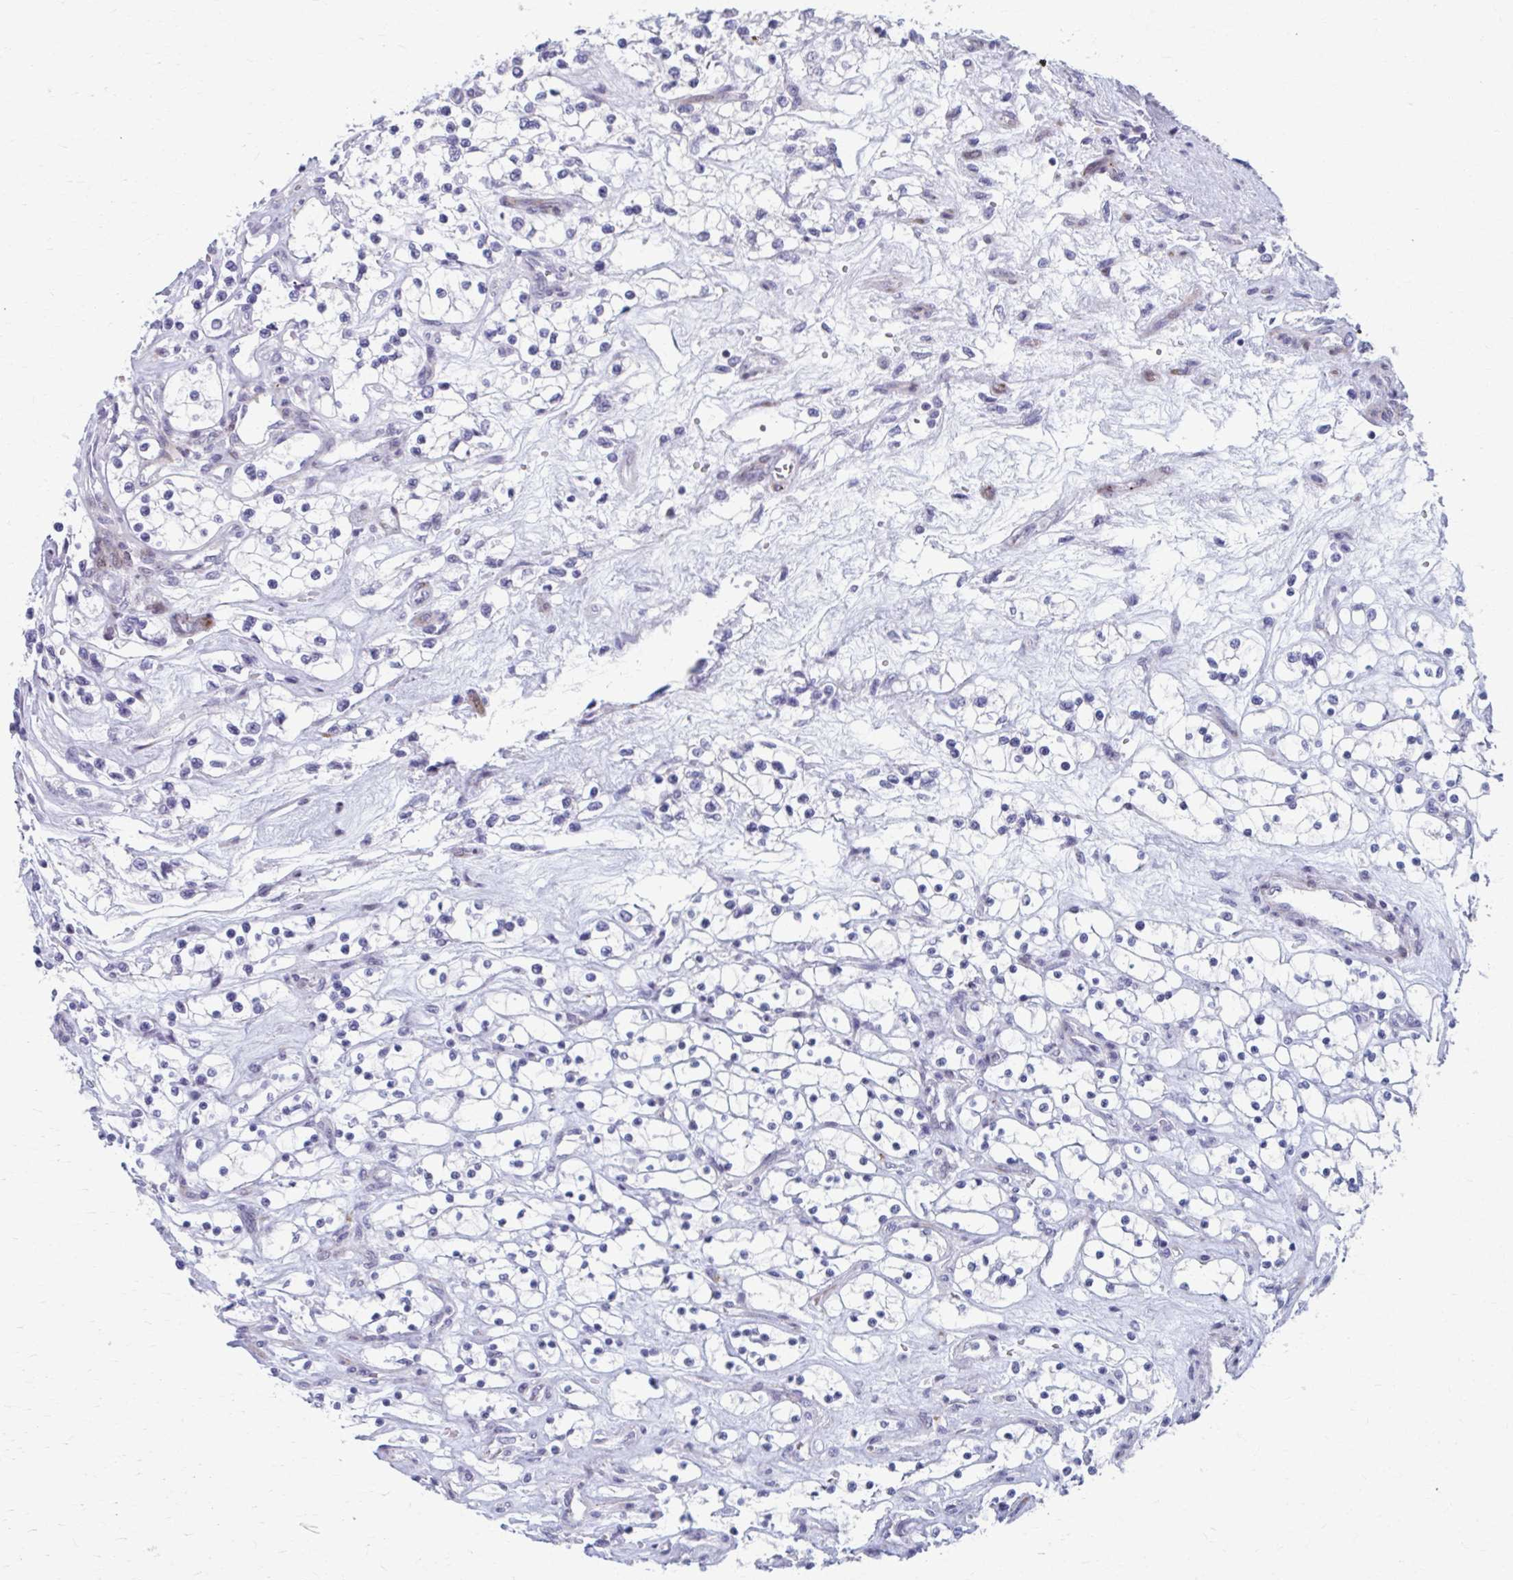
{"staining": {"intensity": "negative", "quantity": "none", "location": "none"}, "tissue": "renal cancer", "cell_type": "Tumor cells", "image_type": "cancer", "snomed": [{"axis": "morphology", "description": "Adenocarcinoma, NOS"}, {"axis": "topography", "description": "Kidney"}], "caption": "Tumor cells are negative for brown protein staining in renal cancer (adenocarcinoma). (DAB (3,3'-diaminobenzidine) immunohistochemistry visualized using brightfield microscopy, high magnification).", "gene": "OLFM2", "patient": {"sex": "female", "age": 69}}